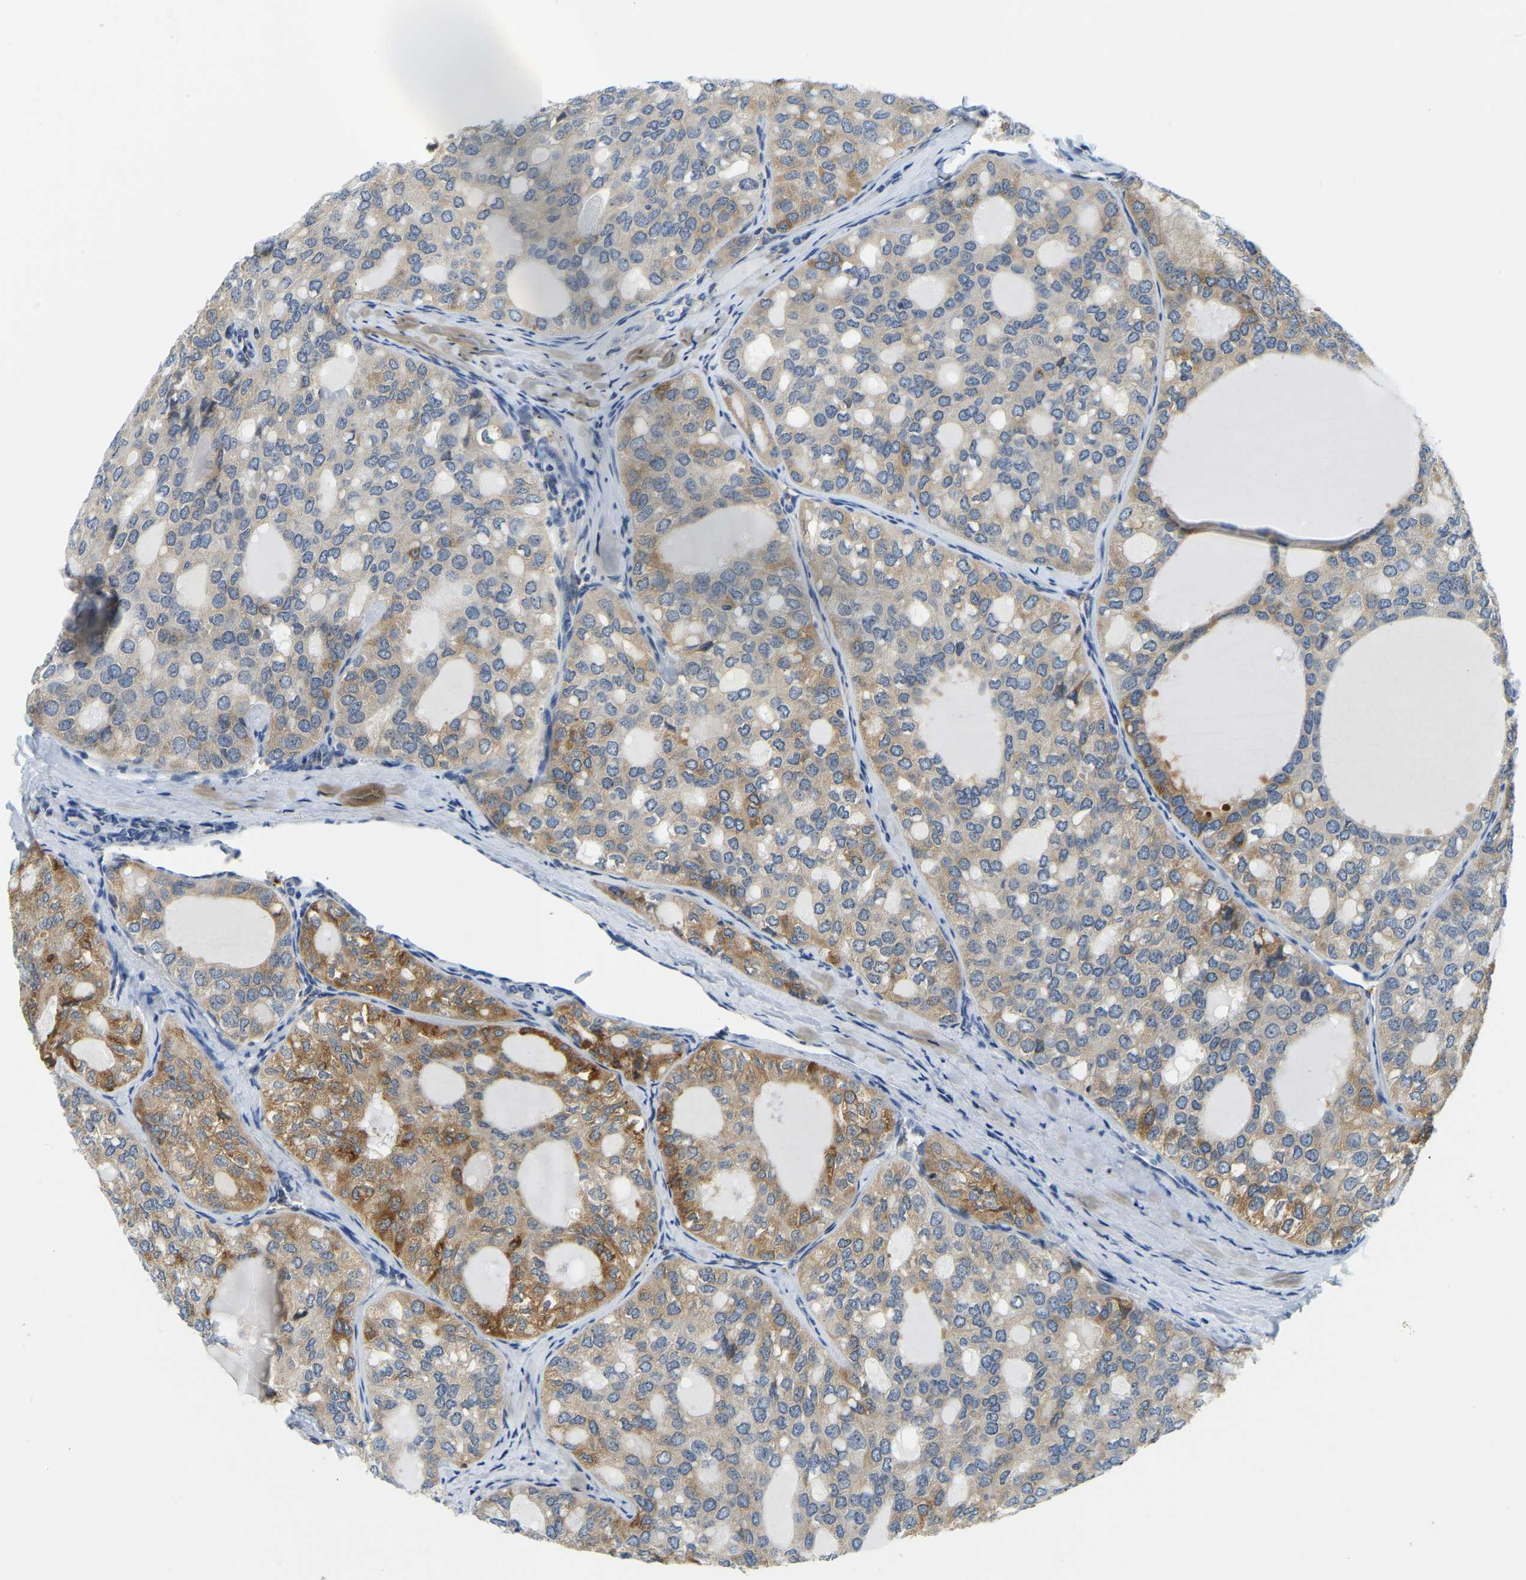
{"staining": {"intensity": "moderate", "quantity": "25%-75%", "location": "cytoplasmic/membranous"}, "tissue": "thyroid cancer", "cell_type": "Tumor cells", "image_type": "cancer", "snomed": [{"axis": "morphology", "description": "Follicular adenoma carcinoma, NOS"}, {"axis": "topography", "description": "Thyroid gland"}], "caption": "This histopathology image demonstrates IHC staining of human thyroid cancer, with medium moderate cytoplasmic/membranous staining in about 25%-75% of tumor cells.", "gene": "RRP1", "patient": {"sex": "male", "age": 75}}